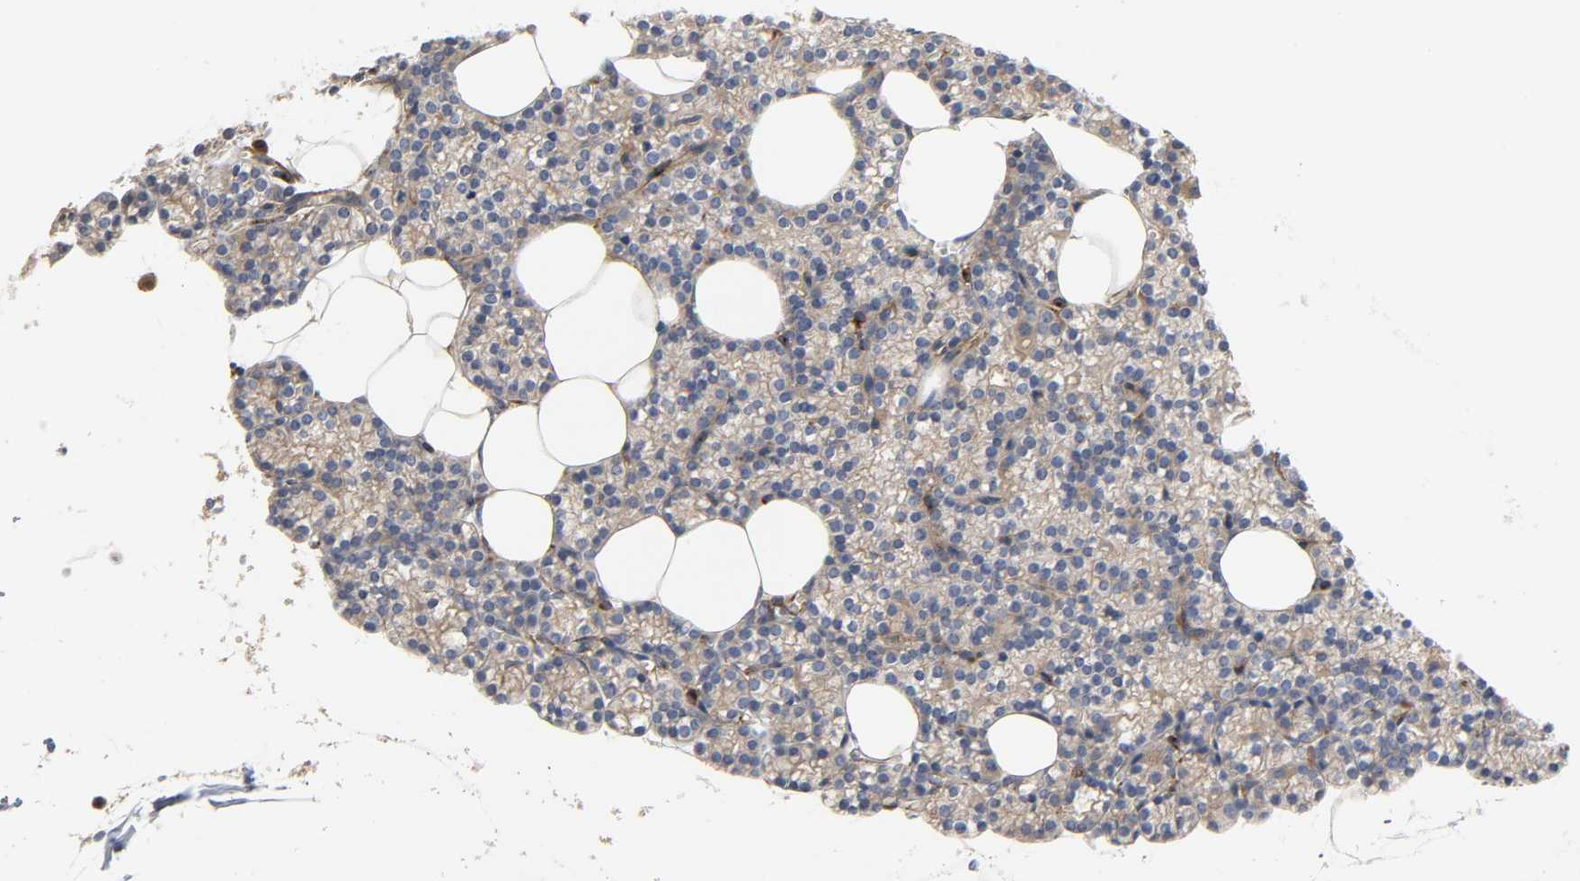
{"staining": {"intensity": "weak", "quantity": "25%-75%", "location": "cytoplasmic/membranous"}, "tissue": "parathyroid gland", "cell_type": "Glandular cells", "image_type": "normal", "snomed": [{"axis": "morphology", "description": "Normal tissue, NOS"}, {"axis": "topography", "description": "Parathyroid gland"}], "caption": "Protein analysis of normal parathyroid gland demonstrates weak cytoplasmic/membranous positivity in about 25%-75% of glandular cells. (DAB (3,3'-diaminobenzidine) = brown stain, brightfield microscopy at high magnification).", "gene": "ARHGAP1", "patient": {"sex": "female", "age": 60}}